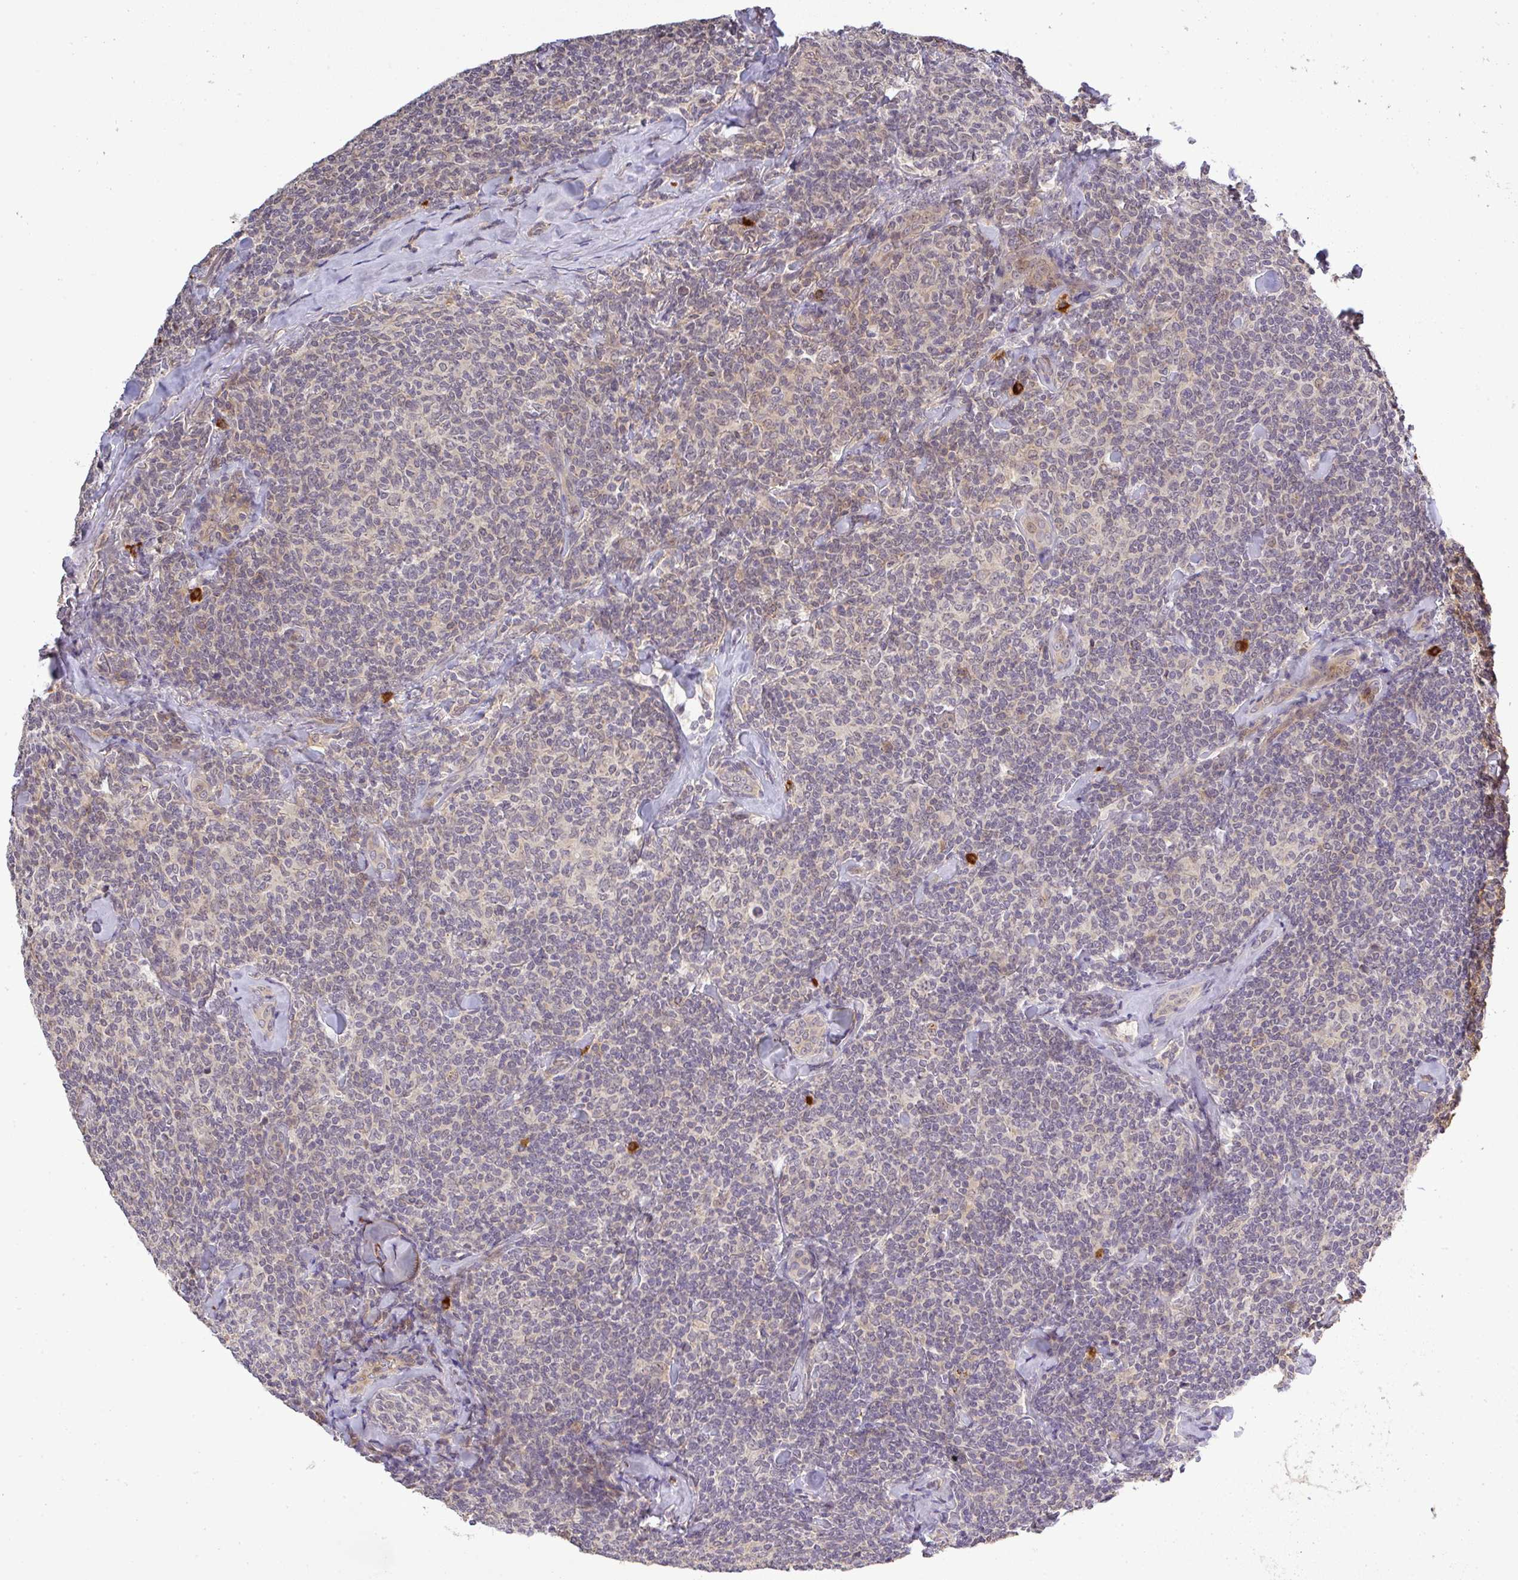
{"staining": {"intensity": "negative", "quantity": "none", "location": "none"}, "tissue": "lymphoma", "cell_type": "Tumor cells", "image_type": "cancer", "snomed": [{"axis": "morphology", "description": "Malignant lymphoma, non-Hodgkin's type, Low grade"}, {"axis": "topography", "description": "Lymph node"}], "caption": "DAB immunohistochemical staining of malignant lymphoma, non-Hodgkin's type (low-grade) demonstrates no significant positivity in tumor cells.", "gene": "FAM153A", "patient": {"sex": "female", "age": 56}}